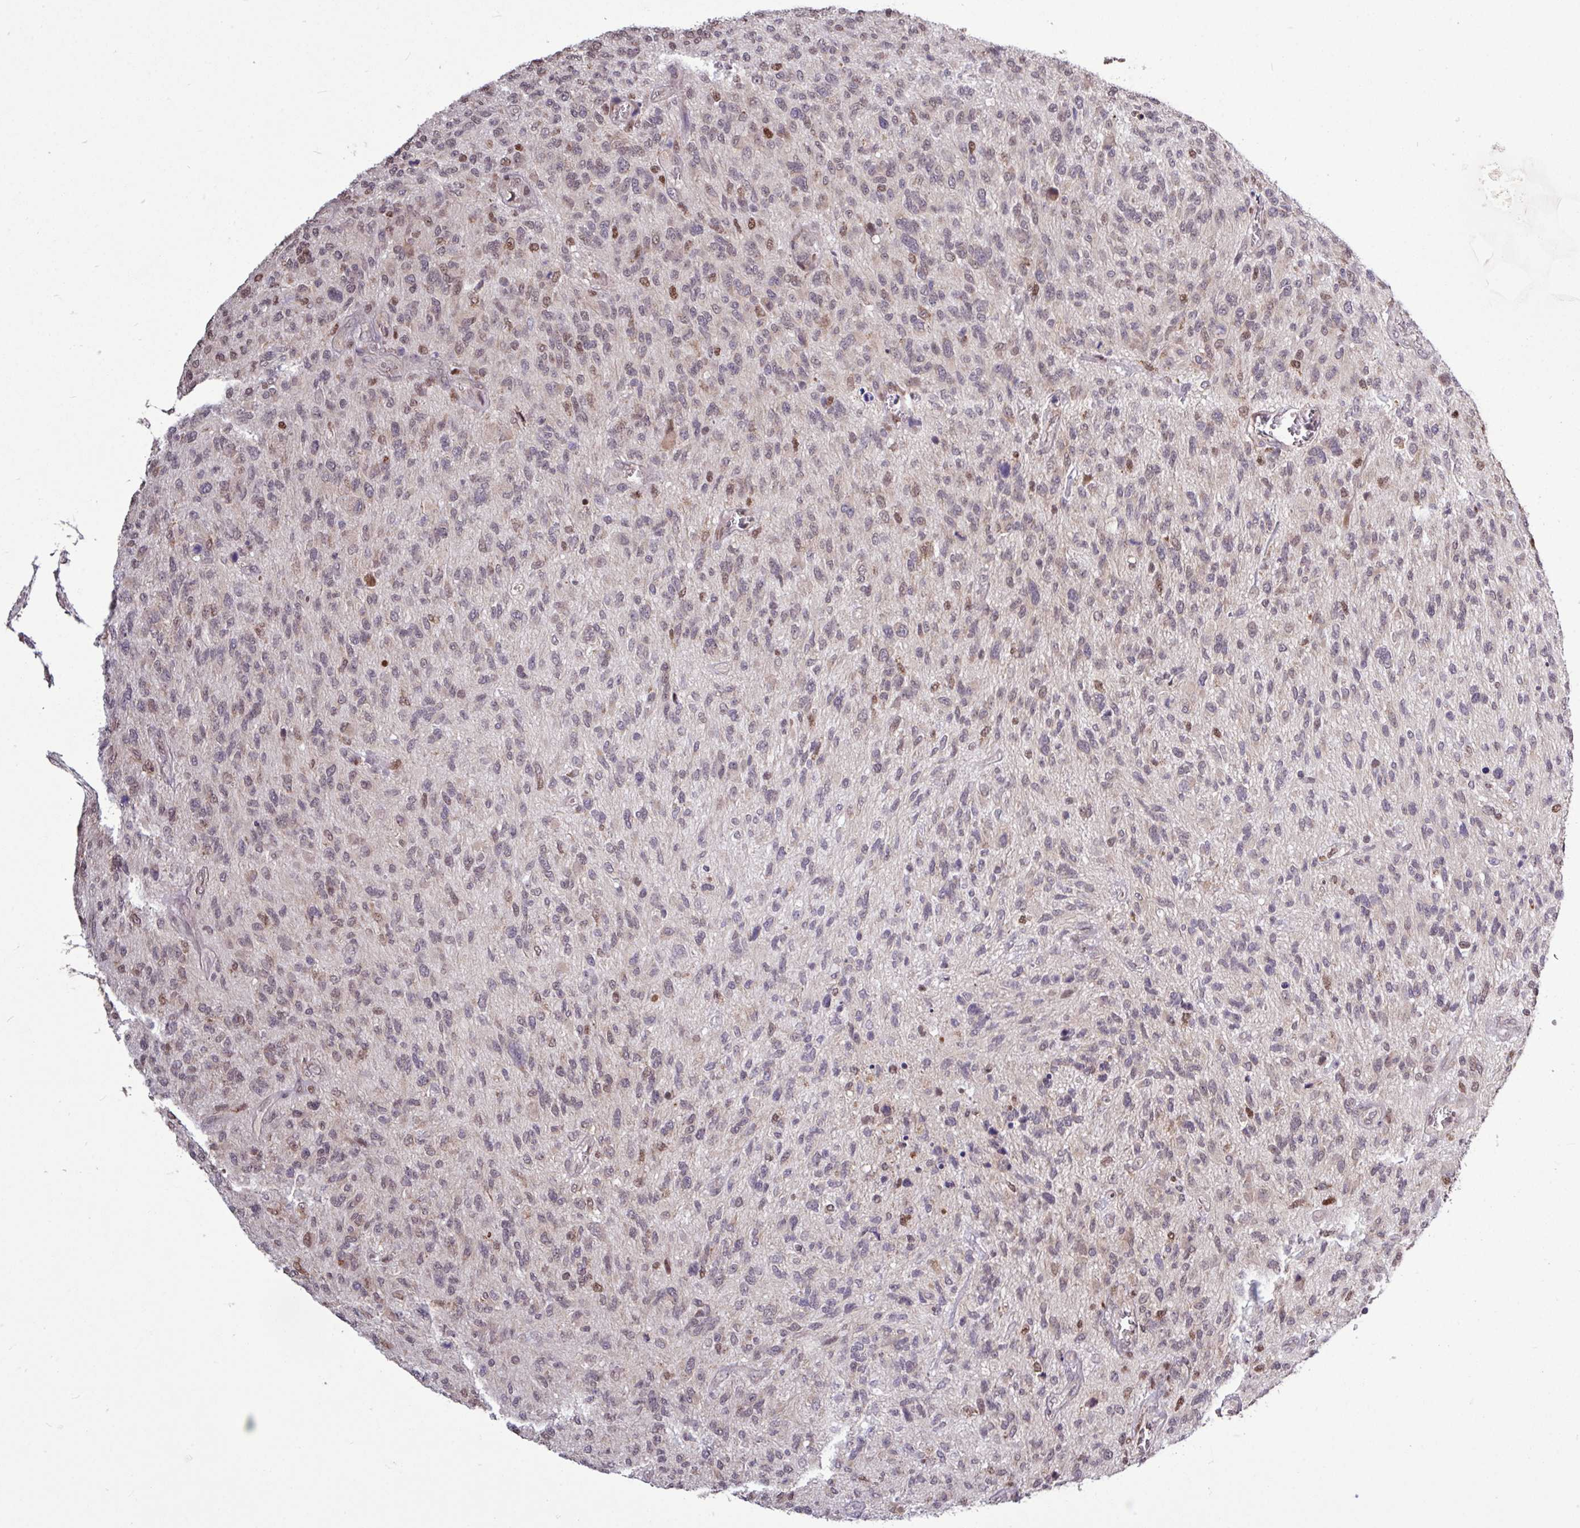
{"staining": {"intensity": "moderate", "quantity": "<25%", "location": "nuclear"}, "tissue": "glioma", "cell_type": "Tumor cells", "image_type": "cancer", "snomed": [{"axis": "morphology", "description": "Glioma, malignant, High grade"}, {"axis": "topography", "description": "Brain"}], "caption": "Malignant glioma (high-grade) was stained to show a protein in brown. There is low levels of moderate nuclear staining in about <25% of tumor cells. Nuclei are stained in blue.", "gene": "SKIC2", "patient": {"sex": "male", "age": 47}}